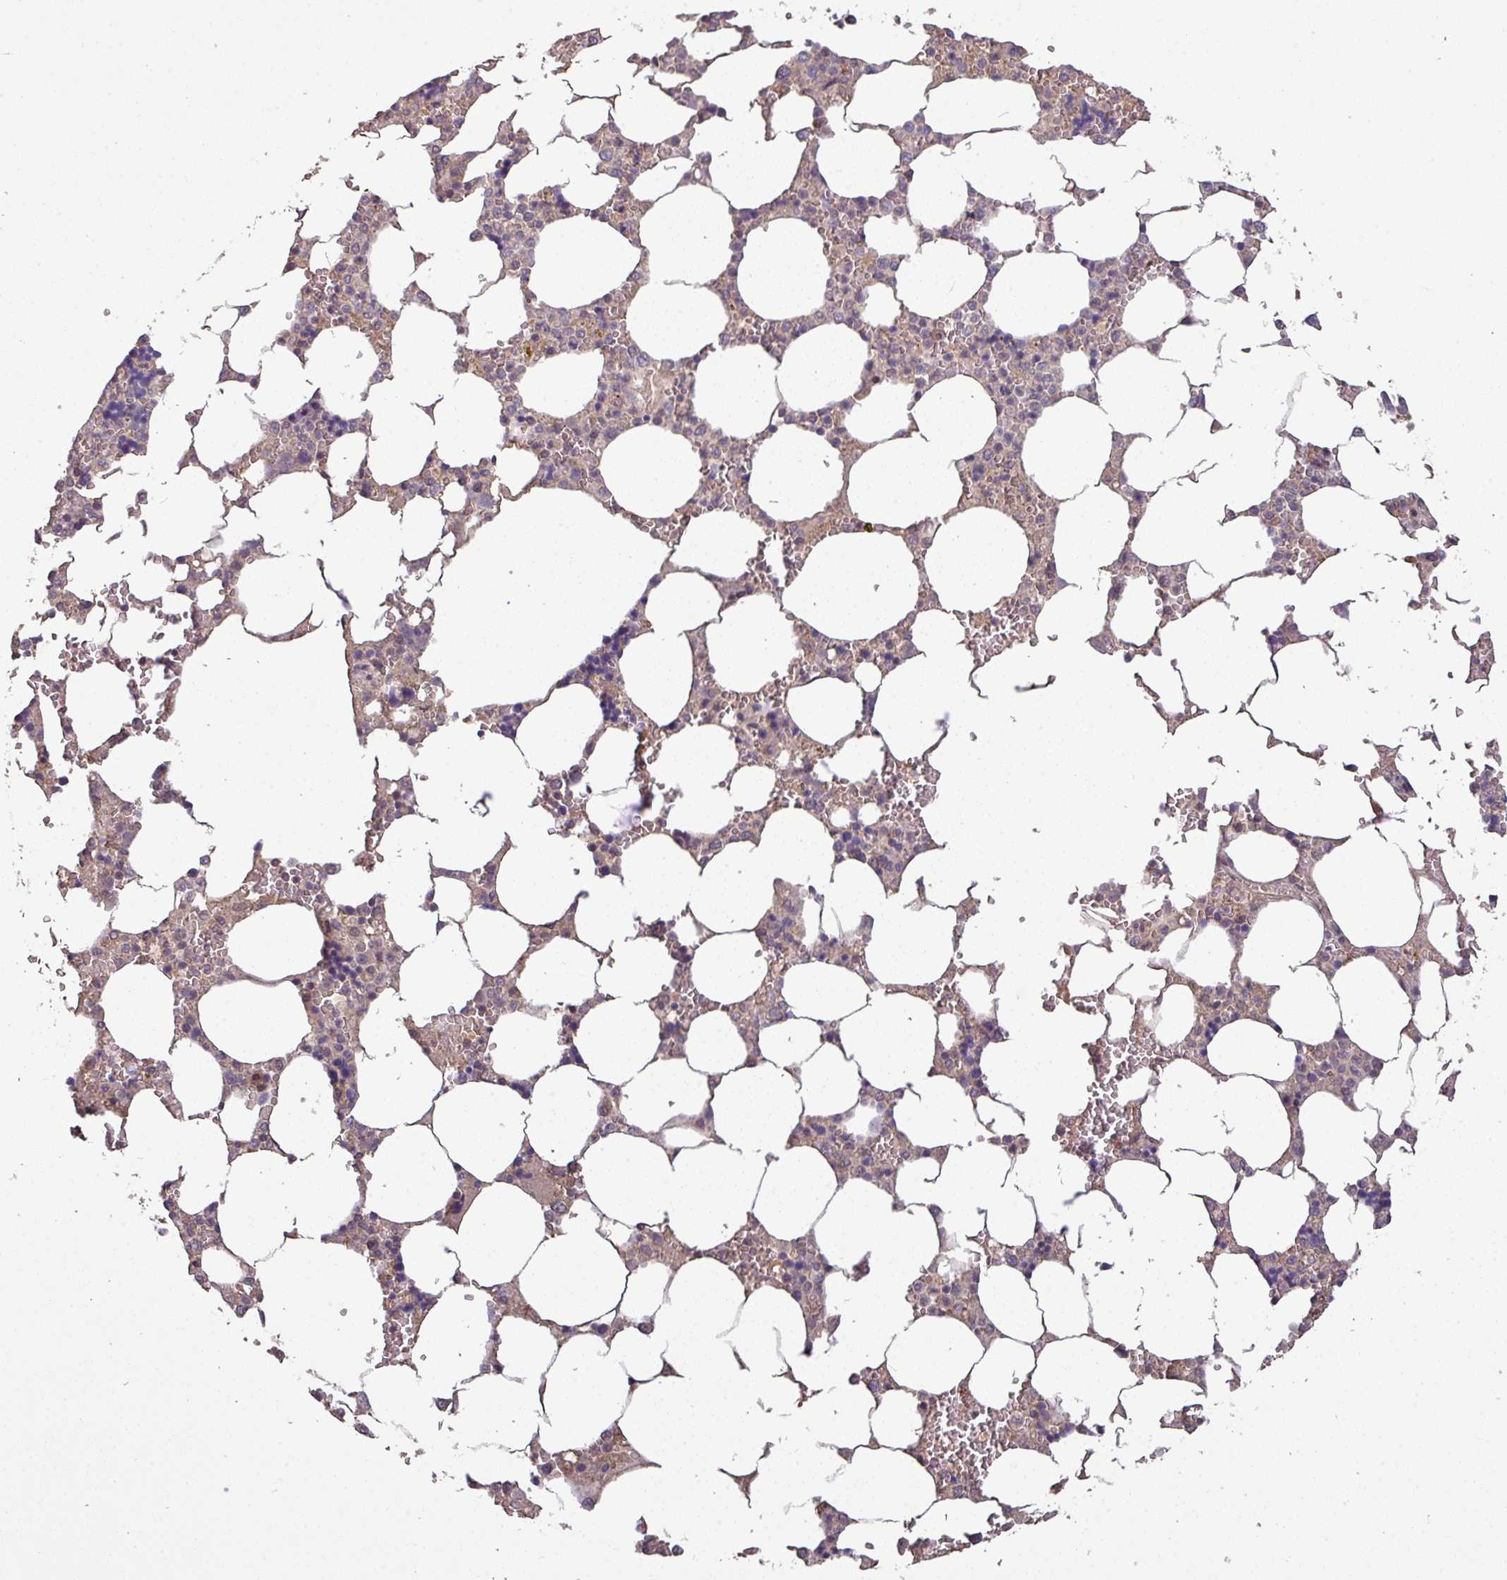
{"staining": {"intensity": "weak", "quantity": "<25%", "location": "cytoplasmic/membranous"}, "tissue": "bone marrow", "cell_type": "Hematopoietic cells", "image_type": "normal", "snomed": [{"axis": "morphology", "description": "Normal tissue, NOS"}, {"axis": "topography", "description": "Bone marrow"}], "caption": "Immunohistochemistry photomicrograph of unremarkable bone marrow: human bone marrow stained with DAB displays no significant protein staining in hematopoietic cells. (DAB immunohistochemistry, high magnification).", "gene": "ISLR", "patient": {"sex": "male", "age": 64}}